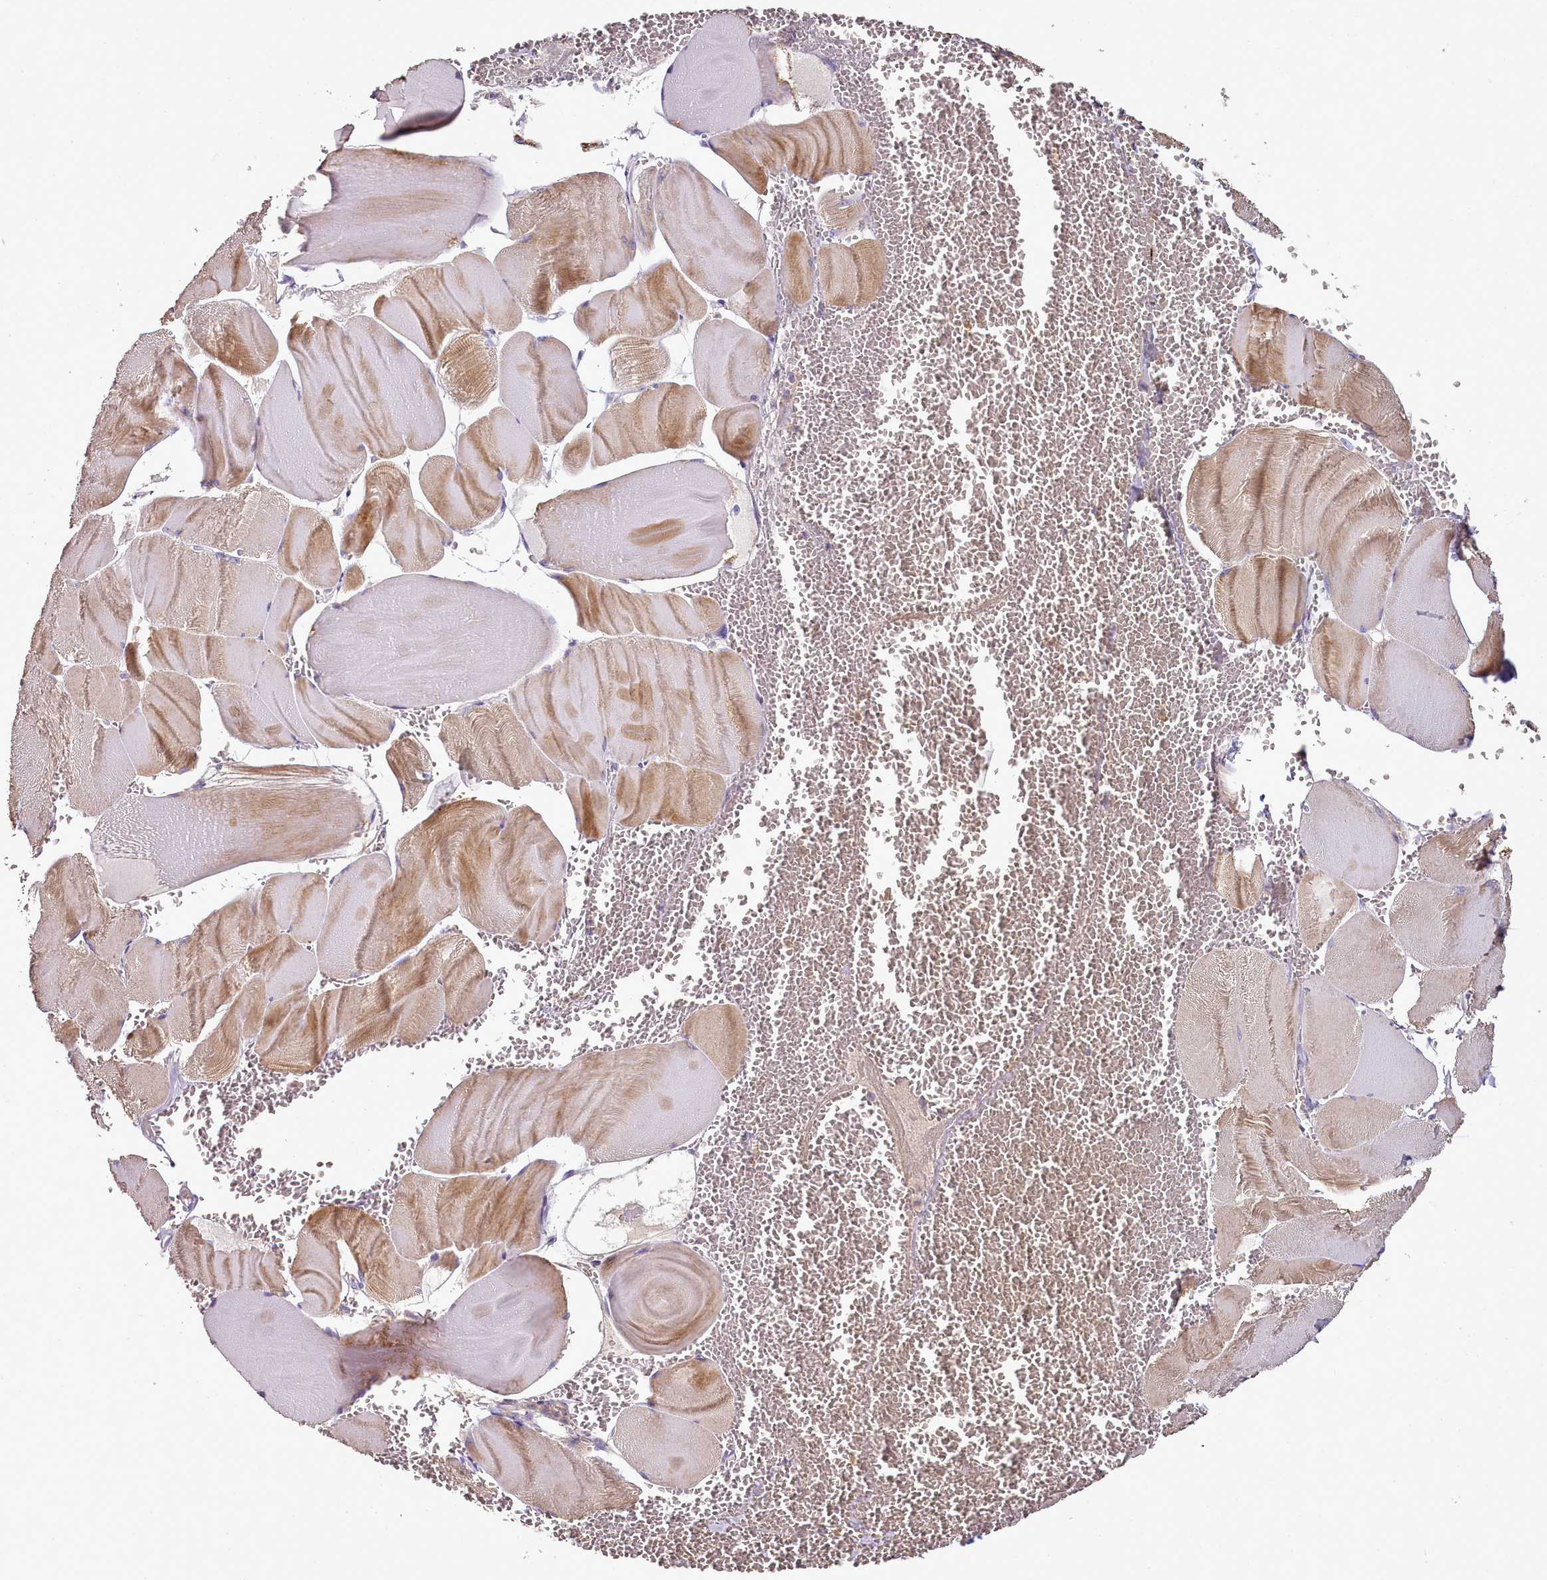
{"staining": {"intensity": "moderate", "quantity": "25%-75%", "location": "cytoplasmic/membranous"}, "tissue": "skeletal muscle", "cell_type": "Myocytes", "image_type": "normal", "snomed": [{"axis": "morphology", "description": "Normal tissue, NOS"}, {"axis": "morphology", "description": "Basal cell carcinoma"}, {"axis": "topography", "description": "Skeletal muscle"}], "caption": "Human skeletal muscle stained with a brown dye demonstrates moderate cytoplasmic/membranous positive staining in about 25%-75% of myocytes.", "gene": "ACSS1", "patient": {"sex": "female", "age": 64}}